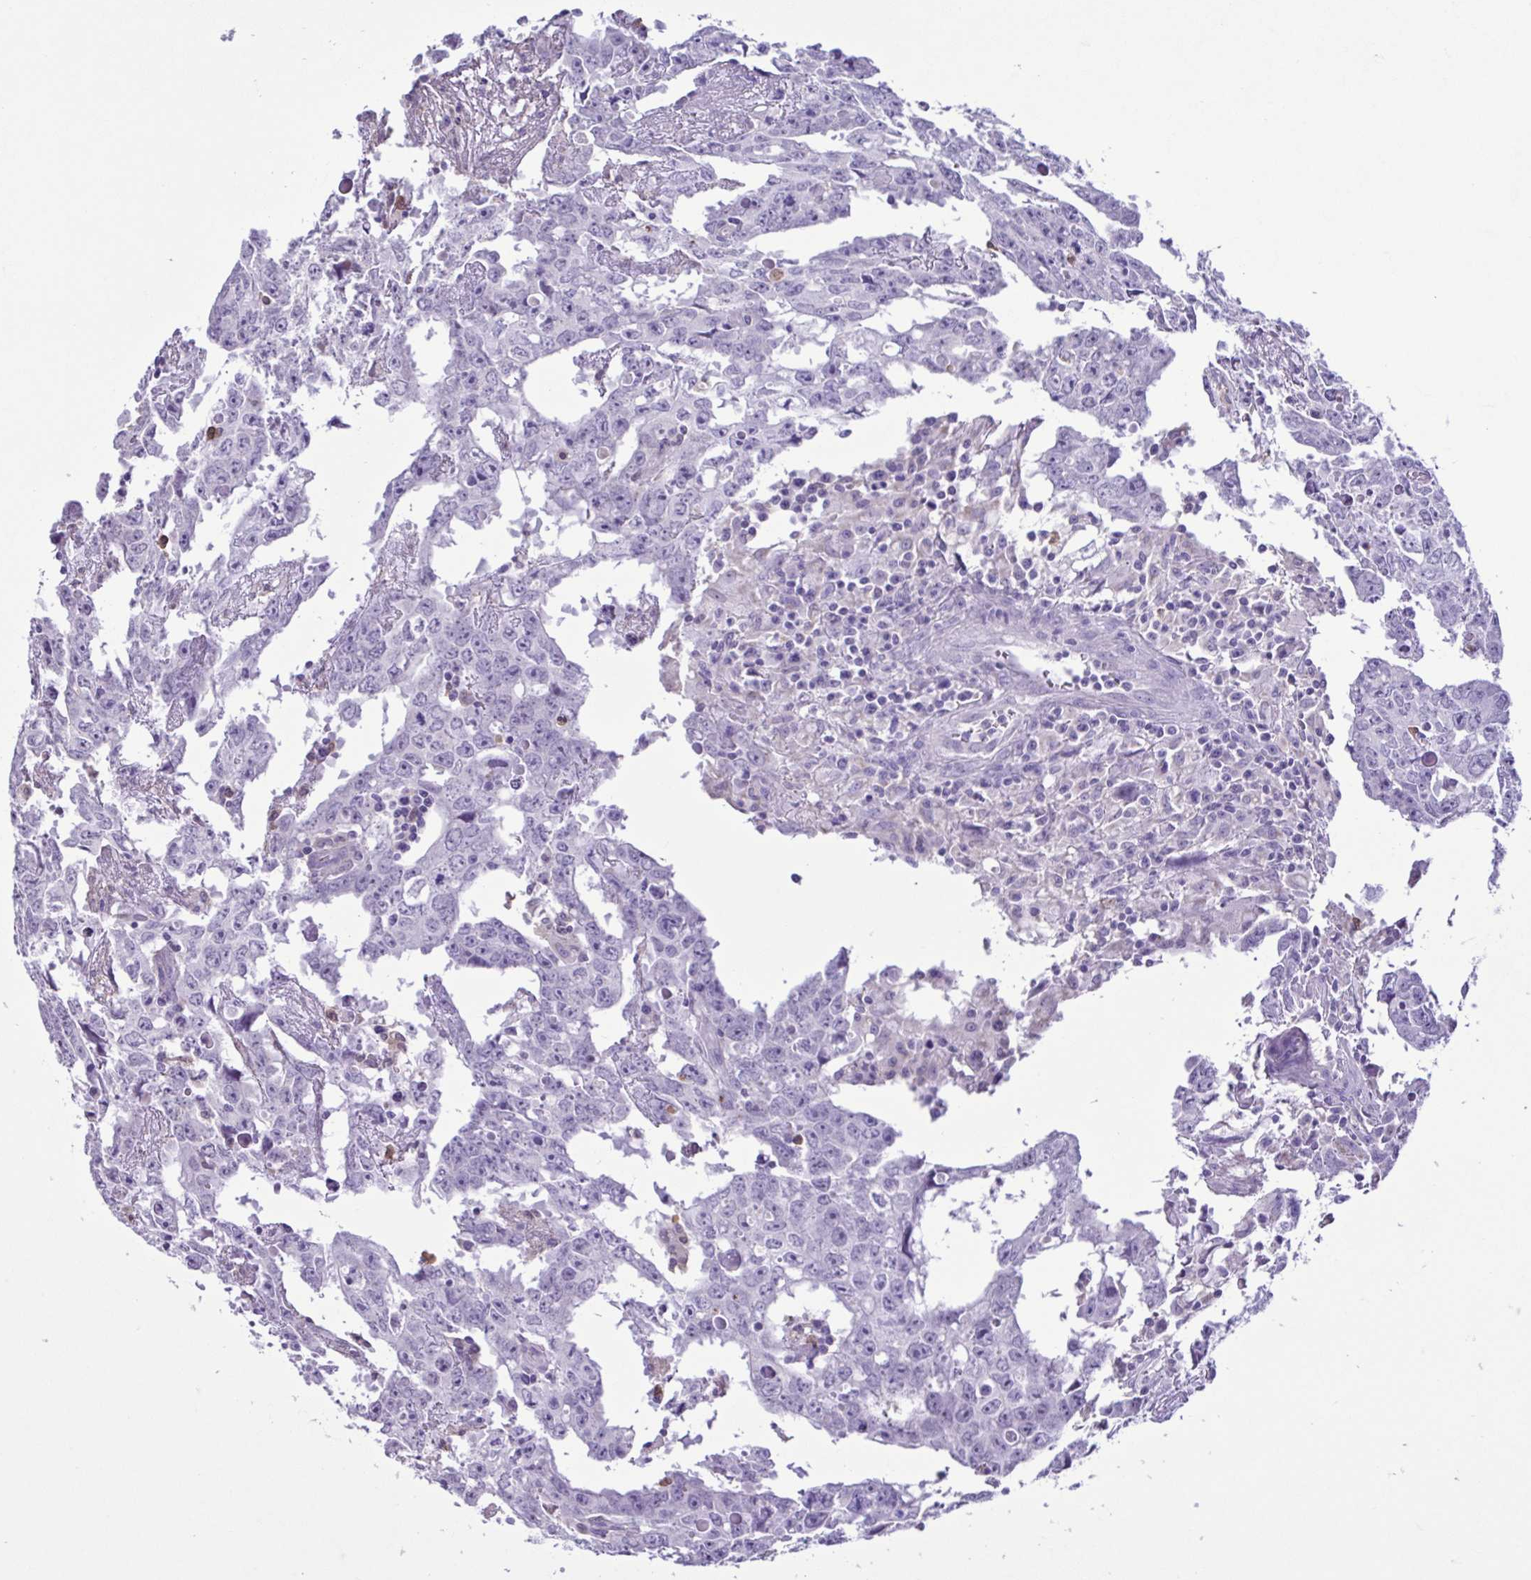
{"staining": {"intensity": "negative", "quantity": "none", "location": "none"}, "tissue": "testis cancer", "cell_type": "Tumor cells", "image_type": "cancer", "snomed": [{"axis": "morphology", "description": "Carcinoma, Embryonal, NOS"}, {"axis": "topography", "description": "Testis"}], "caption": "Immunohistochemical staining of human testis embryonal carcinoma demonstrates no significant expression in tumor cells. Brightfield microscopy of immunohistochemistry stained with DAB (3,3'-diaminobenzidine) (brown) and hematoxylin (blue), captured at high magnification.", "gene": "CBY2", "patient": {"sex": "male", "age": 22}}